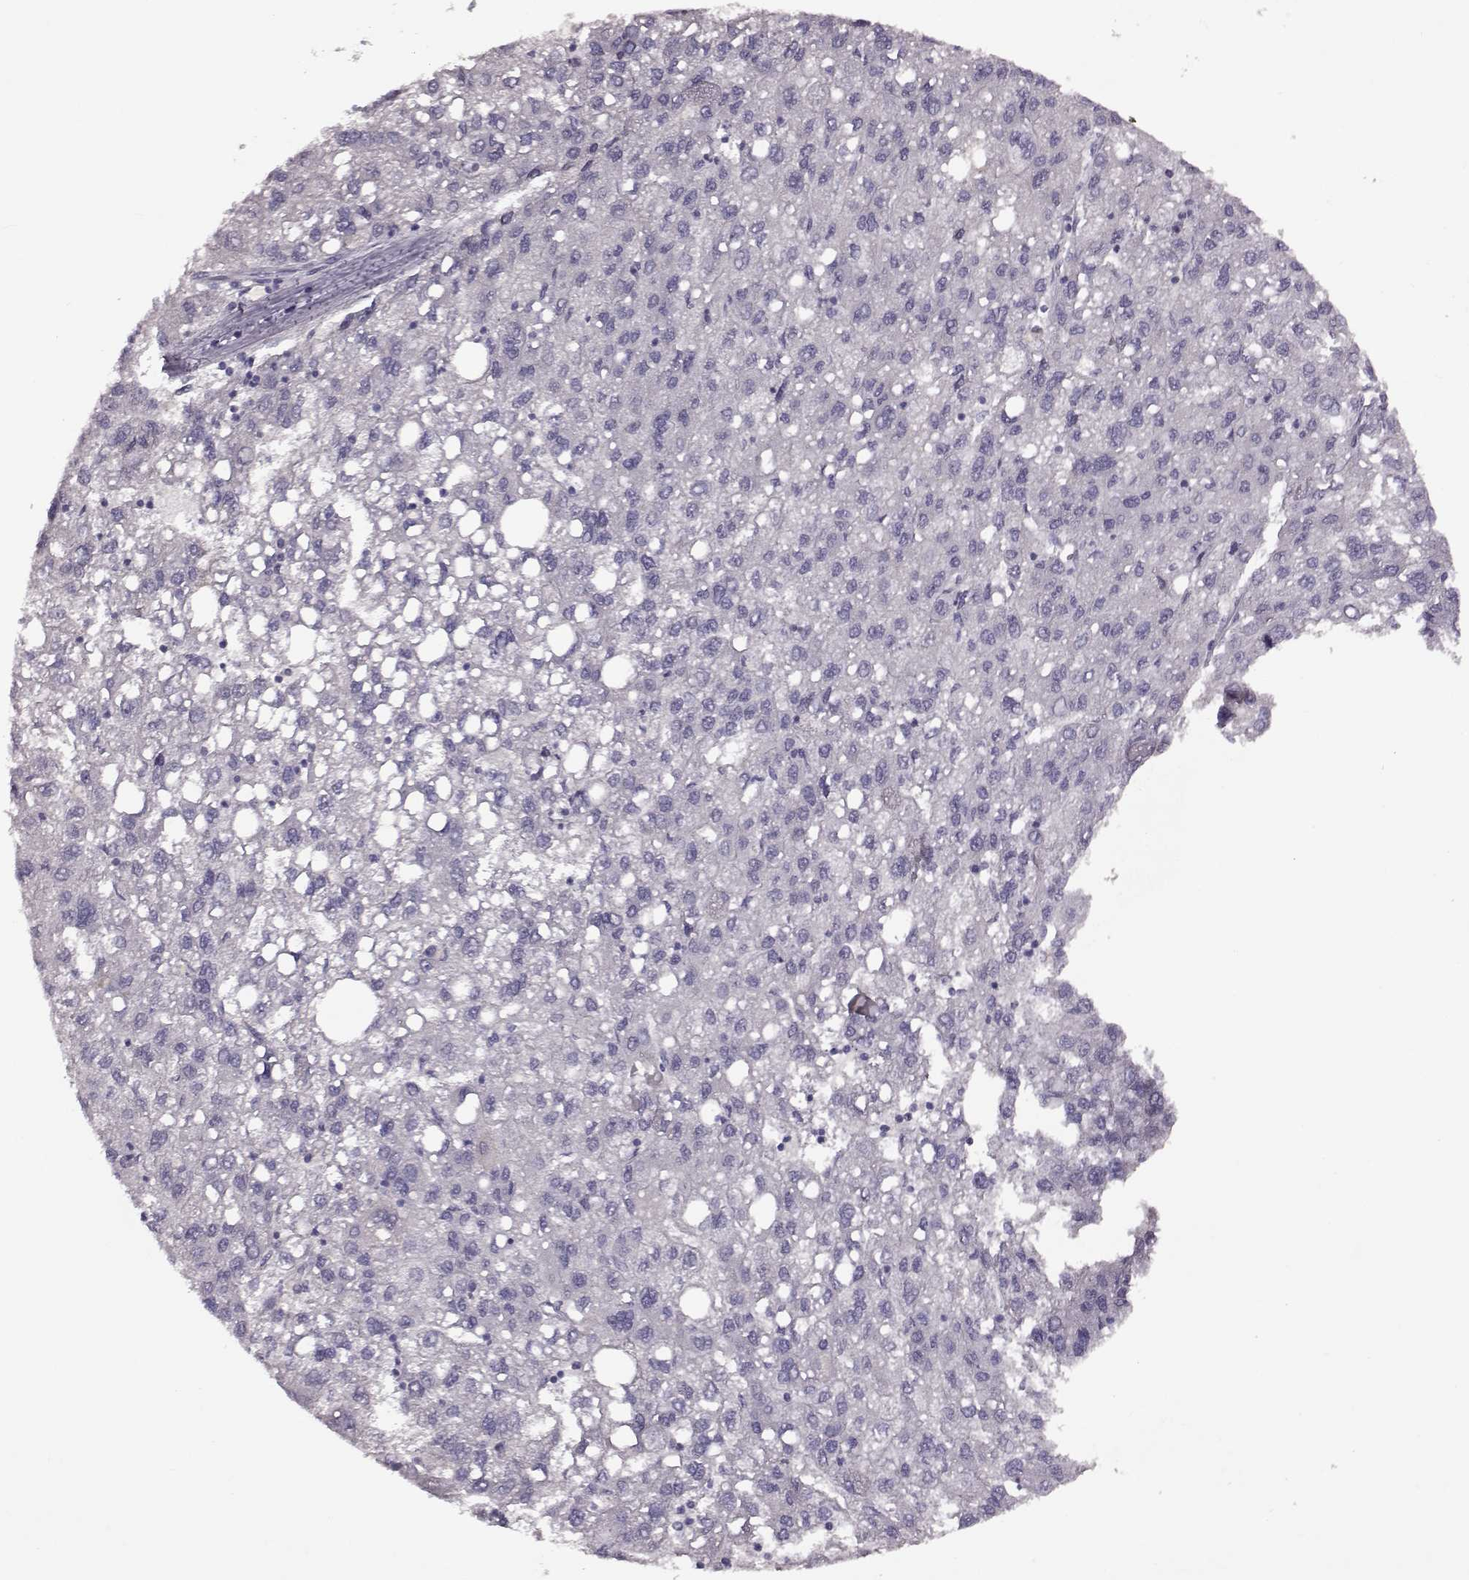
{"staining": {"intensity": "negative", "quantity": "none", "location": "none"}, "tissue": "liver cancer", "cell_type": "Tumor cells", "image_type": "cancer", "snomed": [{"axis": "morphology", "description": "Carcinoma, Hepatocellular, NOS"}, {"axis": "topography", "description": "Liver"}], "caption": "DAB (3,3'-diaminobenzidine) immunohistochemical staining of liver cancer (hepatocellular carcinoma) displays no significant staining in tumor cells.", "gene": "SPAG17", "patient": {"sex": "female", "age": 82}}